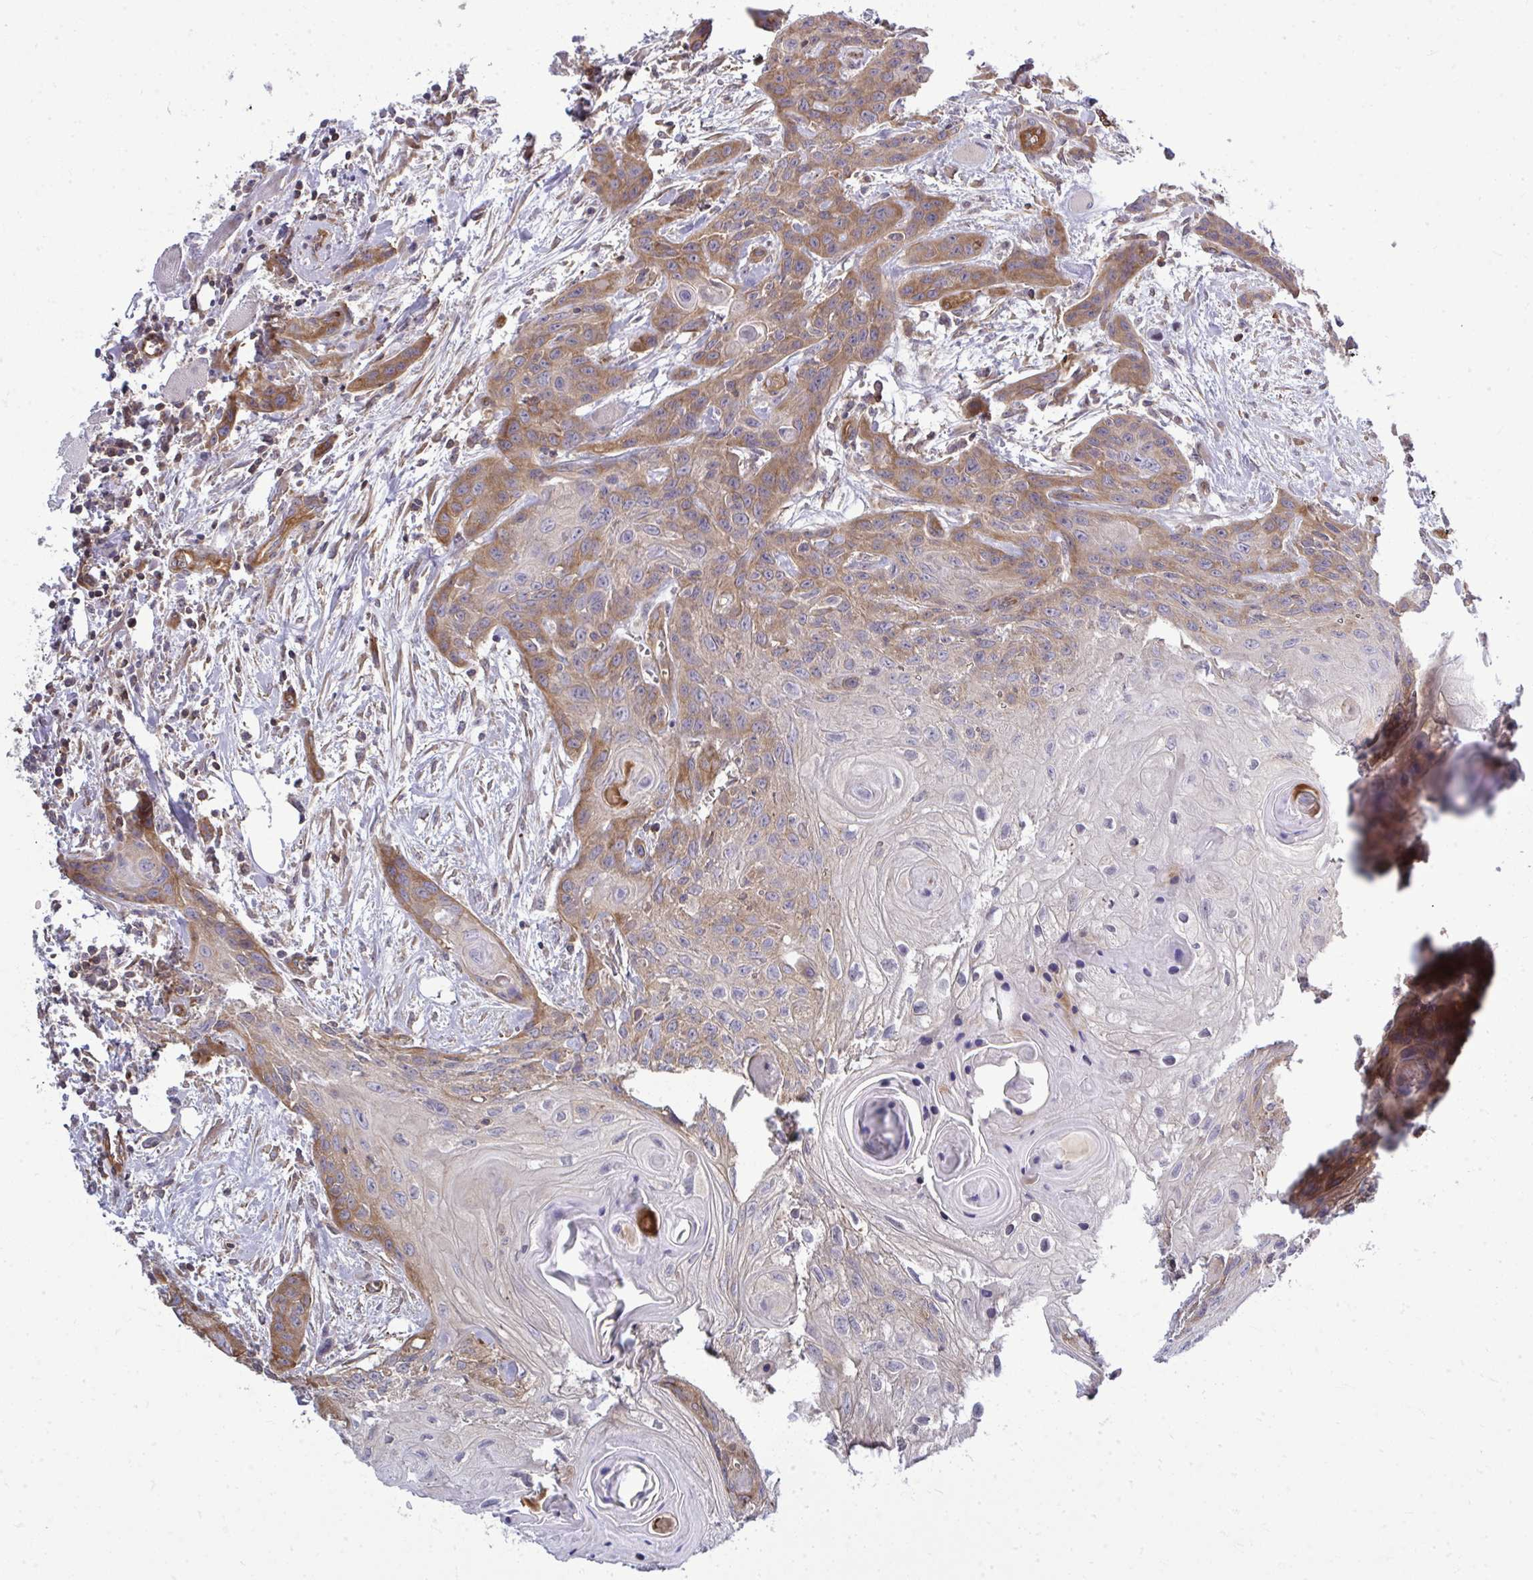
{"staining": {"intensity": "moderate", "quantity": "25%-75%", "location": "cytoplasmic/membranous"}, "tissue": "head and neck cancer", "cell_type": "Tumor cells", "image_type": "cancer", "snomed": [{"axis": "morphology", "description": "Squamous cell carcinoma, NOS"}, {"axis": "topography", "description": "Oral tissue"}, {"axis": "topography", "description": "Head-Neck"}], "caption": "Tumor cells demonstrate medium levels of moderate cytoplasmic/membranous staining in approximately 25%-75% of cells in human head and neck squamous cell carcinoma.", "gene": "FUT10", "patient": {"sex": "male", "age": 58}}